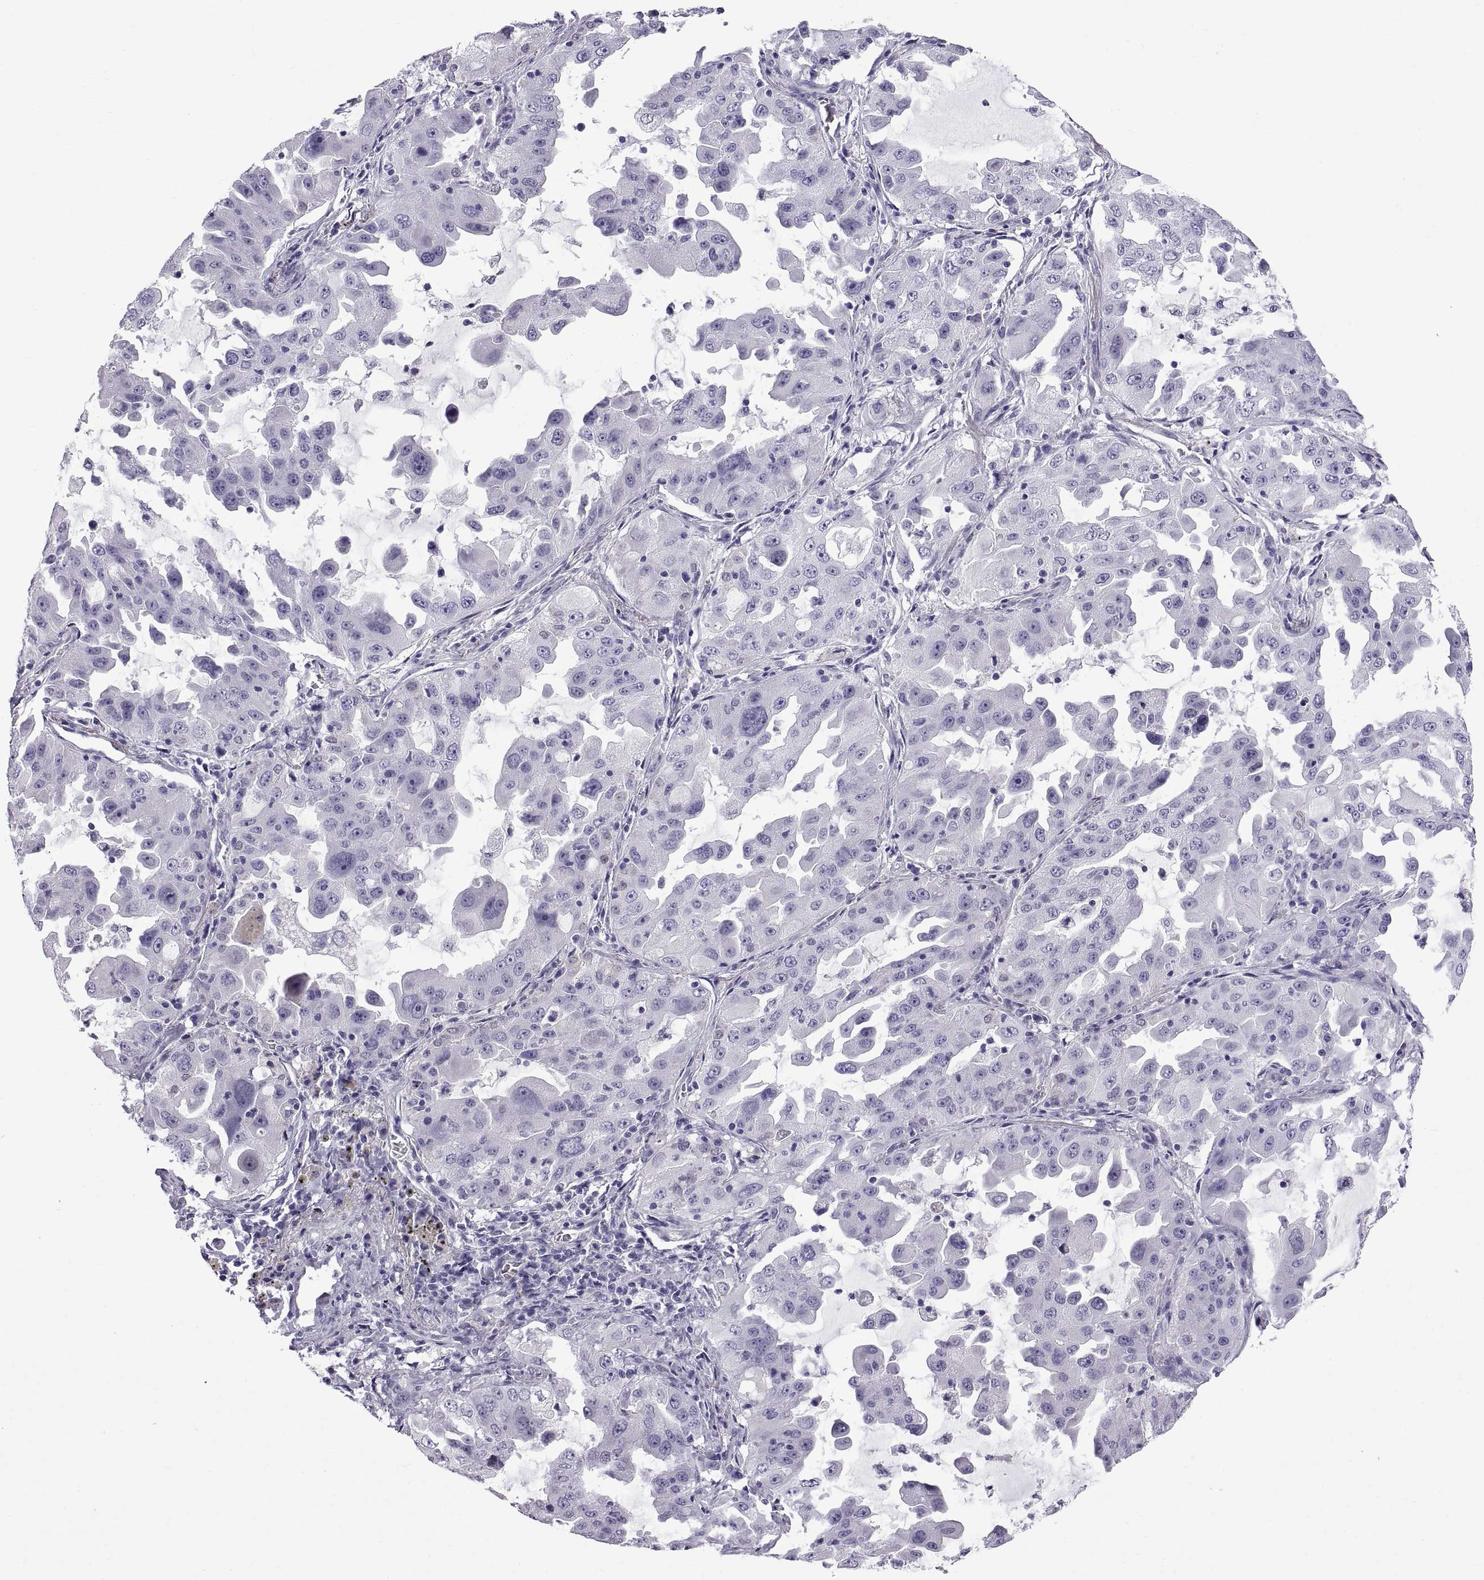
{"staining": {"intensity": "negative", "quantity": "none", "location": "none"}, "tissue": "lung cancer", "cell_type": "Tumor cells", "image_type": "cancer", "snomed": [{"axis": "morphology", "description": "Adenocarcinoma, NOS"}, {"axis": "topography", "description": "Lung"}], "caption": "The histopathology image shows no staining of tumor cells in lung adenocarcinoma.", "gene": "SPDYE1", "patient": {"sex": "female", "age": 61}}